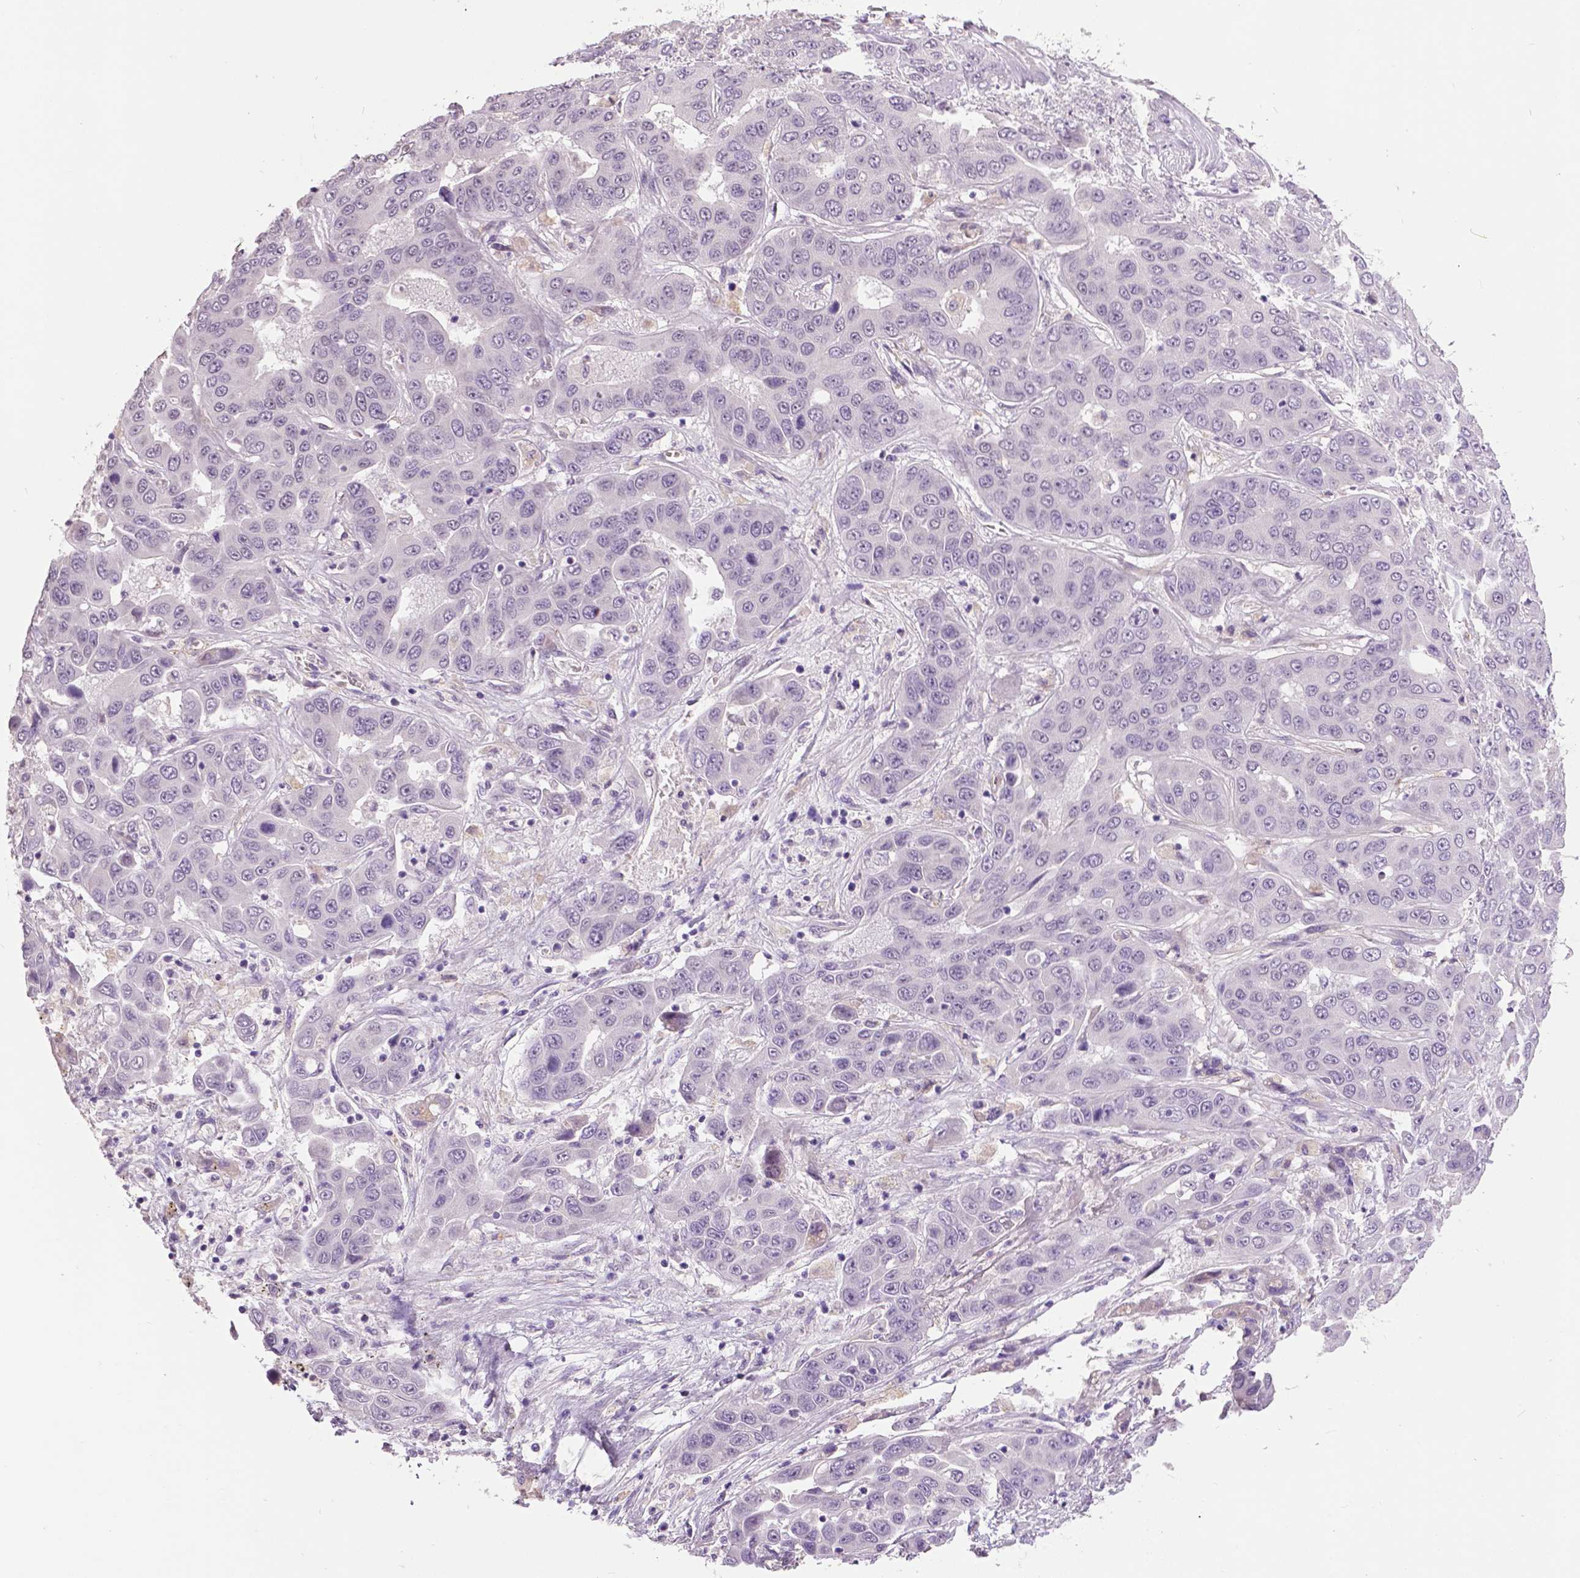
{"staining": {"intensity": "negative", "quantity": "none", "location": "none"}, "tissue": "liver cancer", "cell_type": "Tumor cells", "image_type": "cancer", "snomed": [{"axis": "morphology", "description": "Cholangiocarcinoma"}, {"axis": "topography", "description": "Liver"}], "caption": "Tumor cells show no significant protein expression in cholangiocarcinoma (liver).", "gene": "FOXA1", "patient": {"sex": "female", "age": 52}}